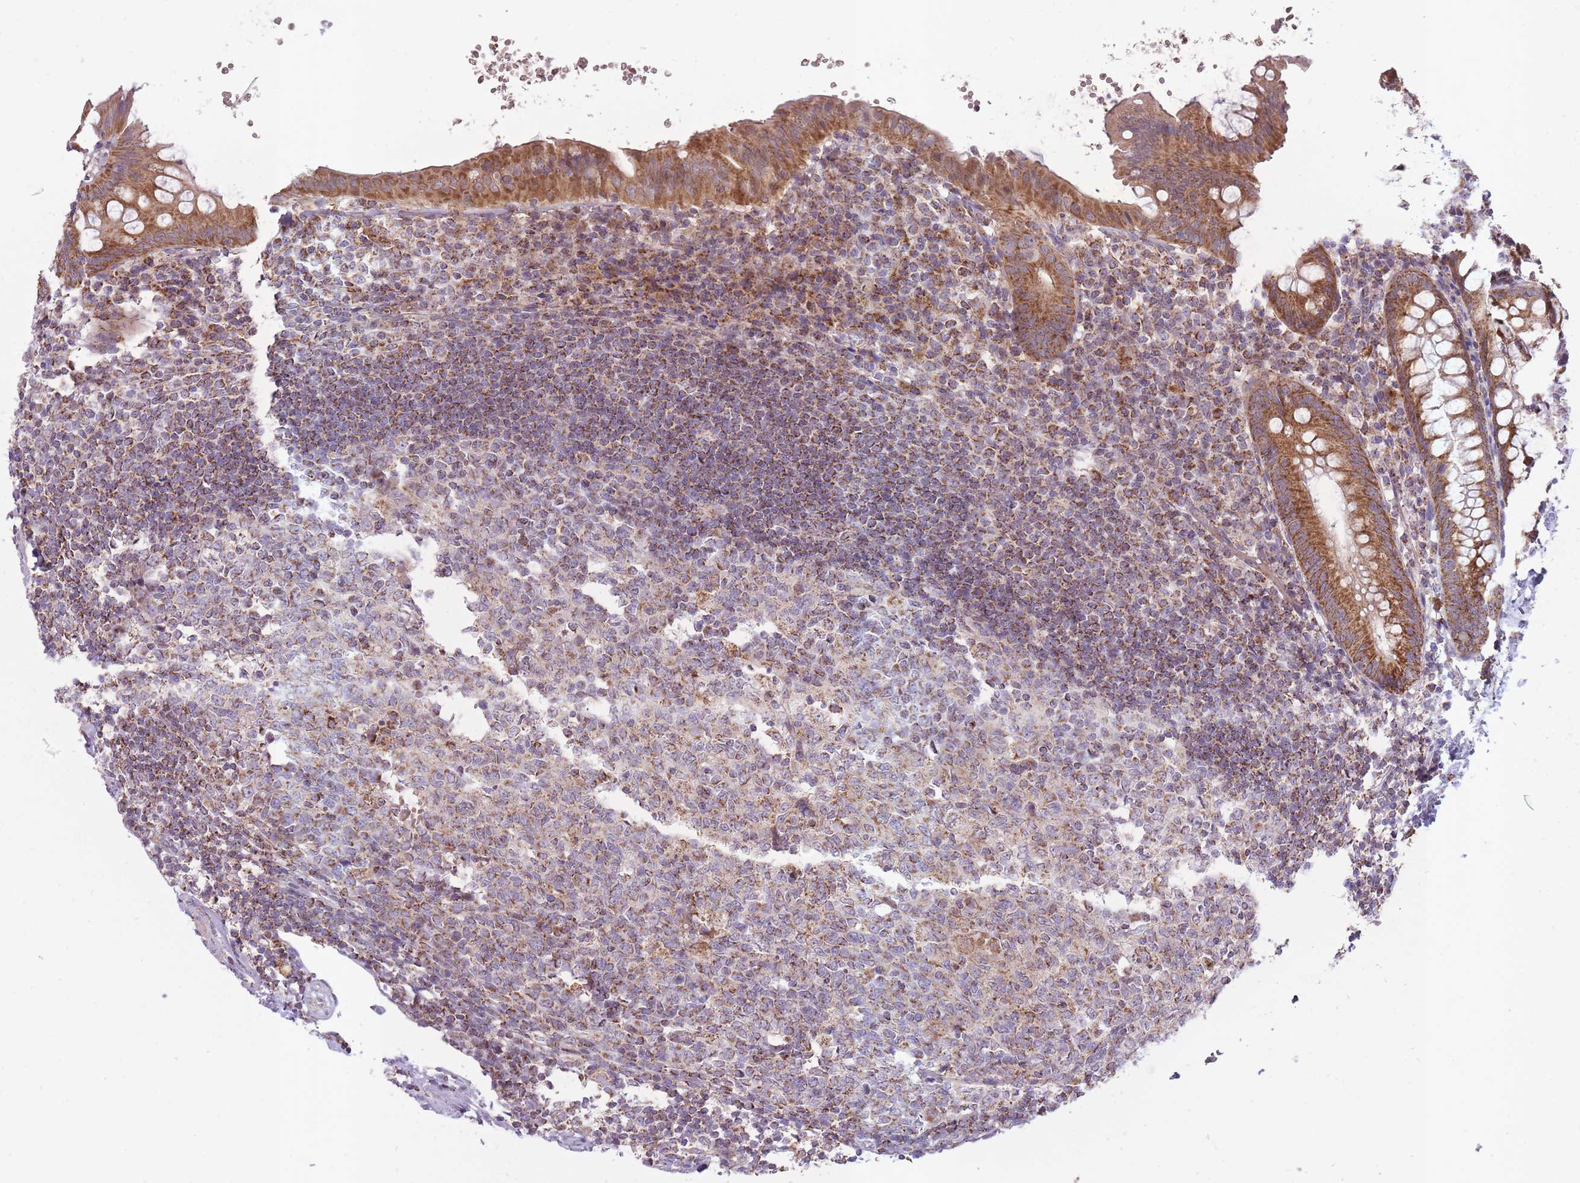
{"staining": {"intensity": "strong", "quantity": ">75%", "location": "cytoplasmic/membranous"}, "tissue": "appendix", "cell_type": "Glandular cells", "image_type": "normal", "snomed": [{"axis": "morphology", "description": "Normal tissue, NOS"}, {"axis": "topography", "description": "Appendix"}], "caption": "Immunohistochemical staining of unremarkable appendix shows strong cytoplasmic/membranous protein staining in about >75% of glandular cells. The staining is performed using DAB (3,3'-diaminobenzidine) brown chromogen to label protein expression. The nuclei are counter-stained blue using hematoxylin.", "gene": "LIN7C", "patient": {"sex": "female", "age": 54}}